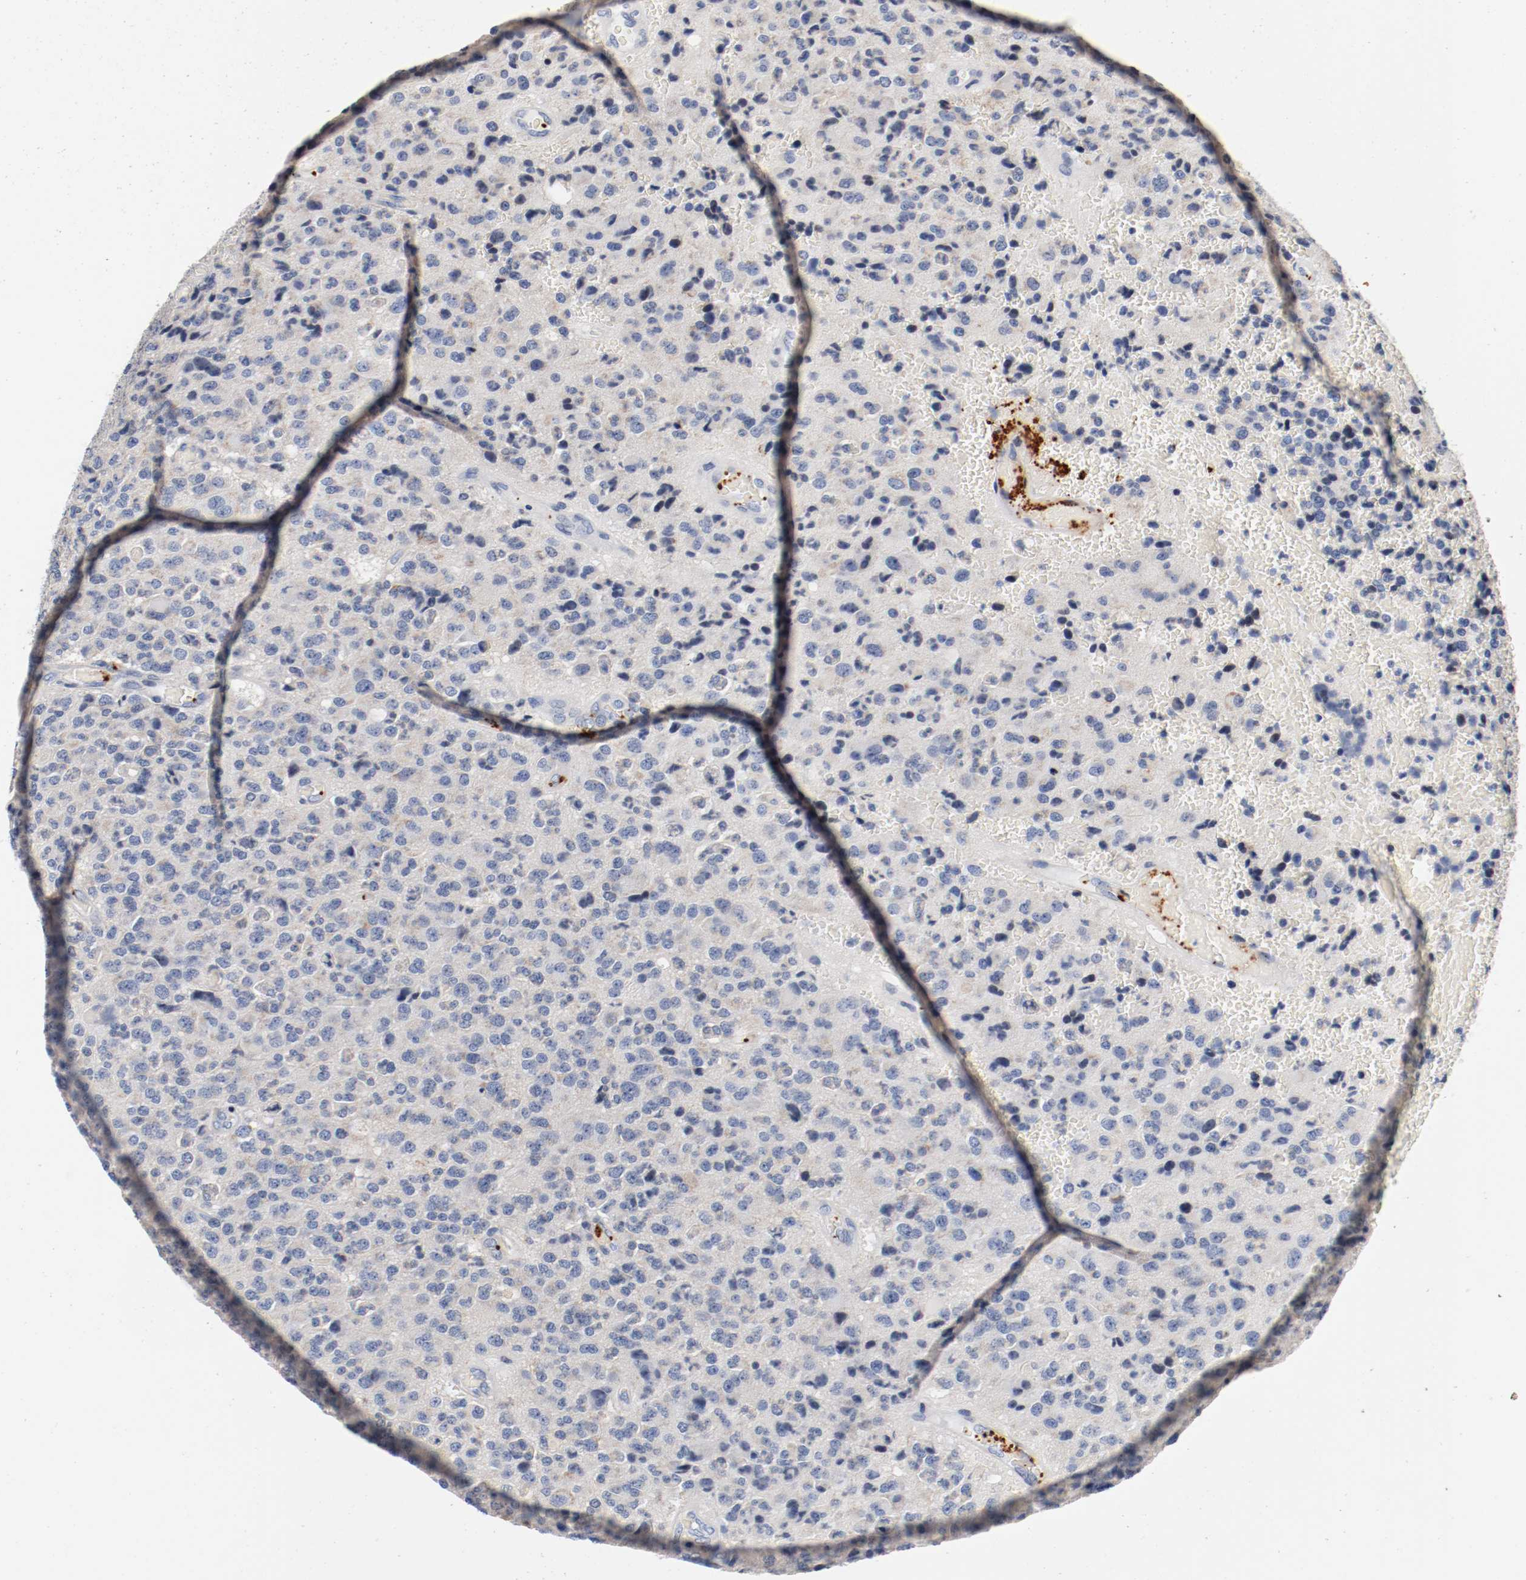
{"staining": {"intensity": "negative", "quantity": "none", "location": "none"}, "tissue": "glioma", "cell_type": "Tumor cells", "image_type": "cancer", "snomed": [{"axis": "morphology", "description": "Glioma, malignant, High grade"}, {"axis": "topography", "description": "pancreas cauda"}], "caption": "Malignant glioma (high-grade) stained for a protein using immunohistochemistry (IHC) shows no expression tumor cells.", "gene": "PIM1", "patient": {"sex": "male", "age": 60}}